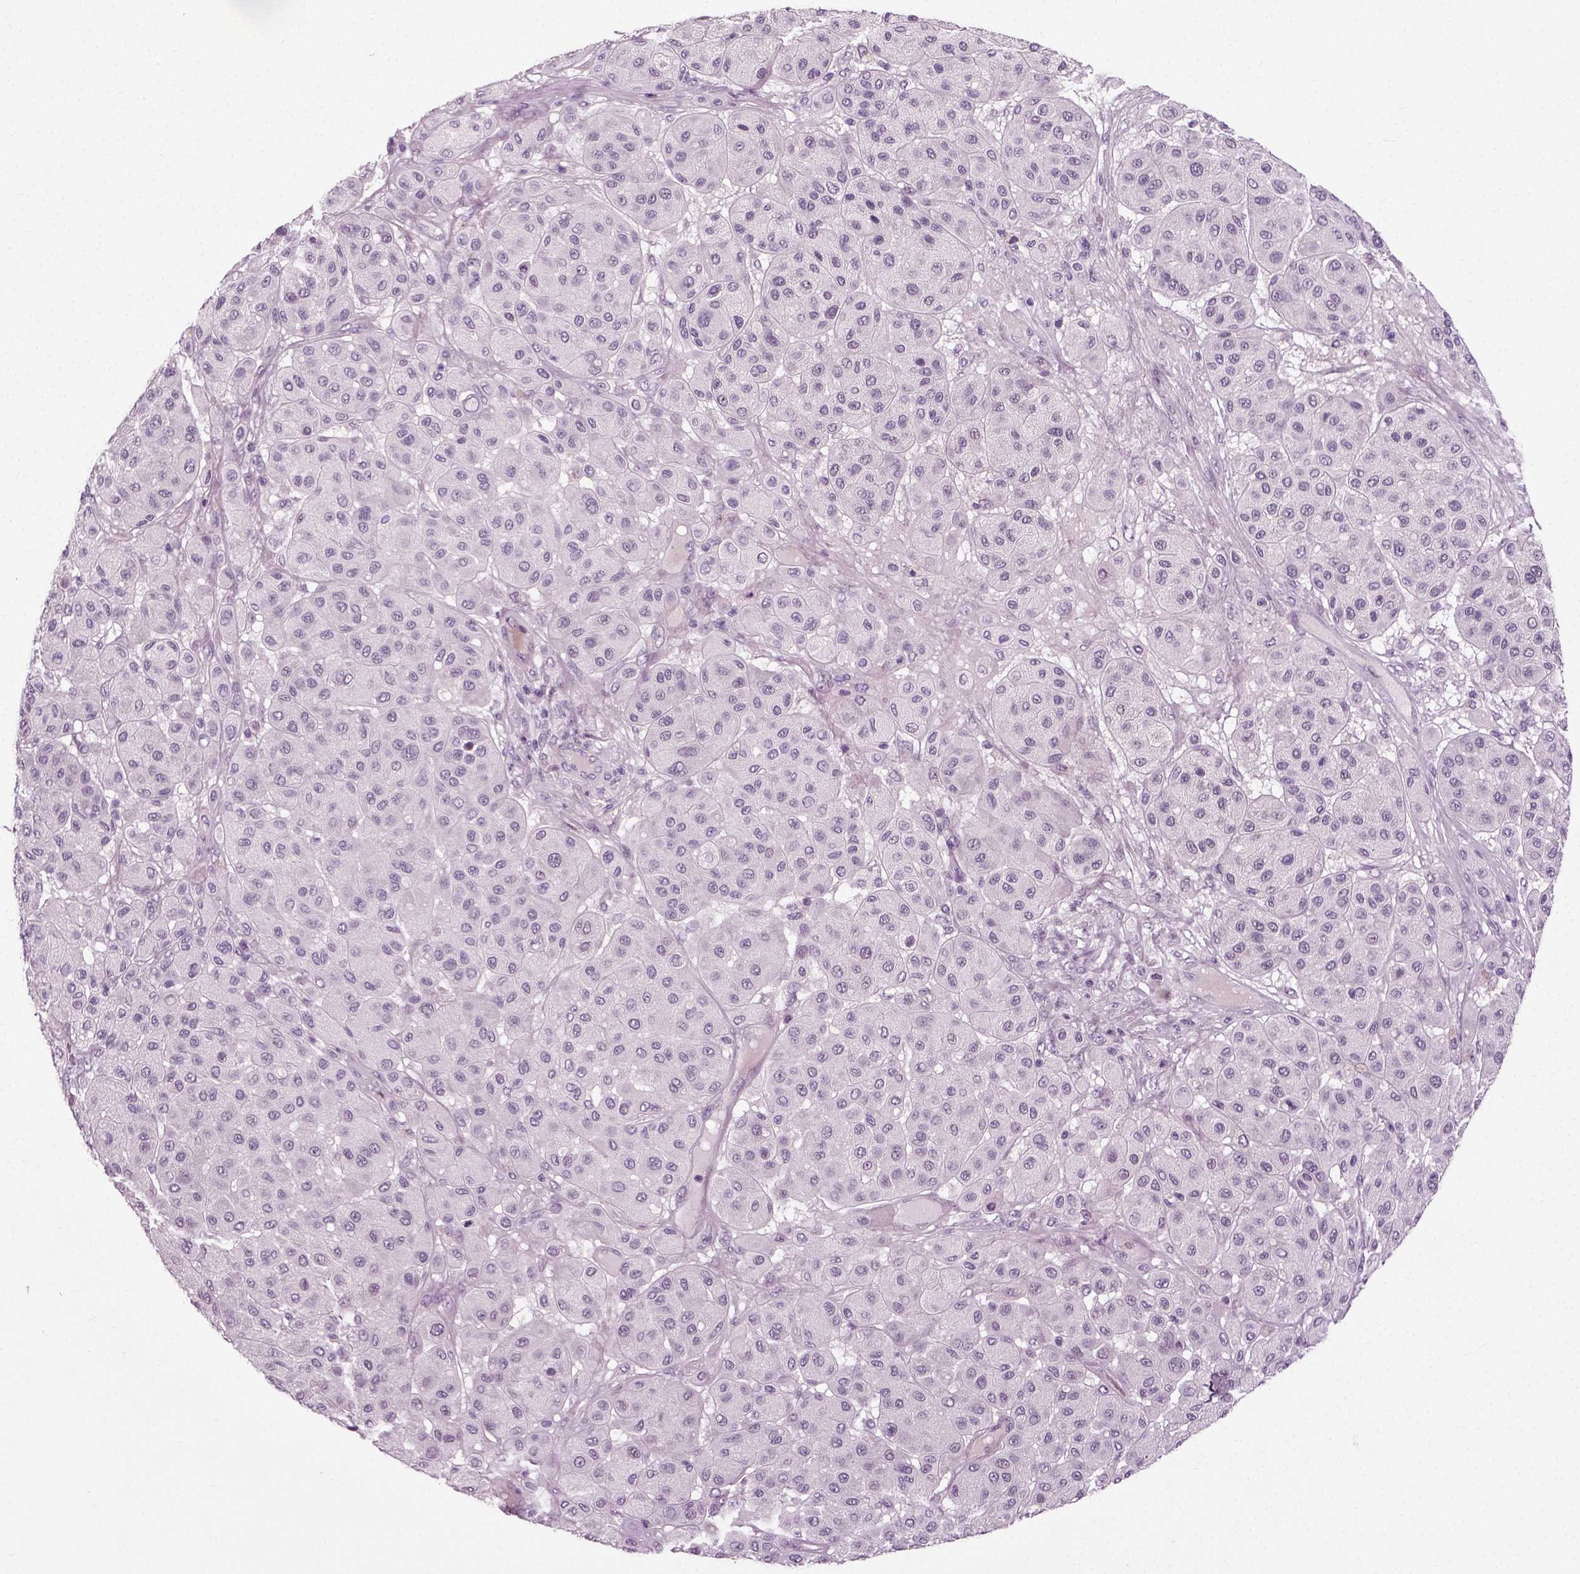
{"staining": {"intensity": "negative", "quantity": "none", "location": "none"}, "tissue": "melanoma", "cell_type": "Tumor cells", "image_type": "cancer", "snomed": [{"axis": "morphology", "description": "Malignant melanoma, Metastatic site"}, {"axis": "topography", "description": "Smooth muscle"}], "caption": "High power microscopy photomicrograph of an immunohistochemistry (IHC) micrograph of malignant melanoma (metastatic site), revealing no significant positivity in tumor cells.", "gene": "SCG5", "patient": {"sex": "male", "age": 41}}